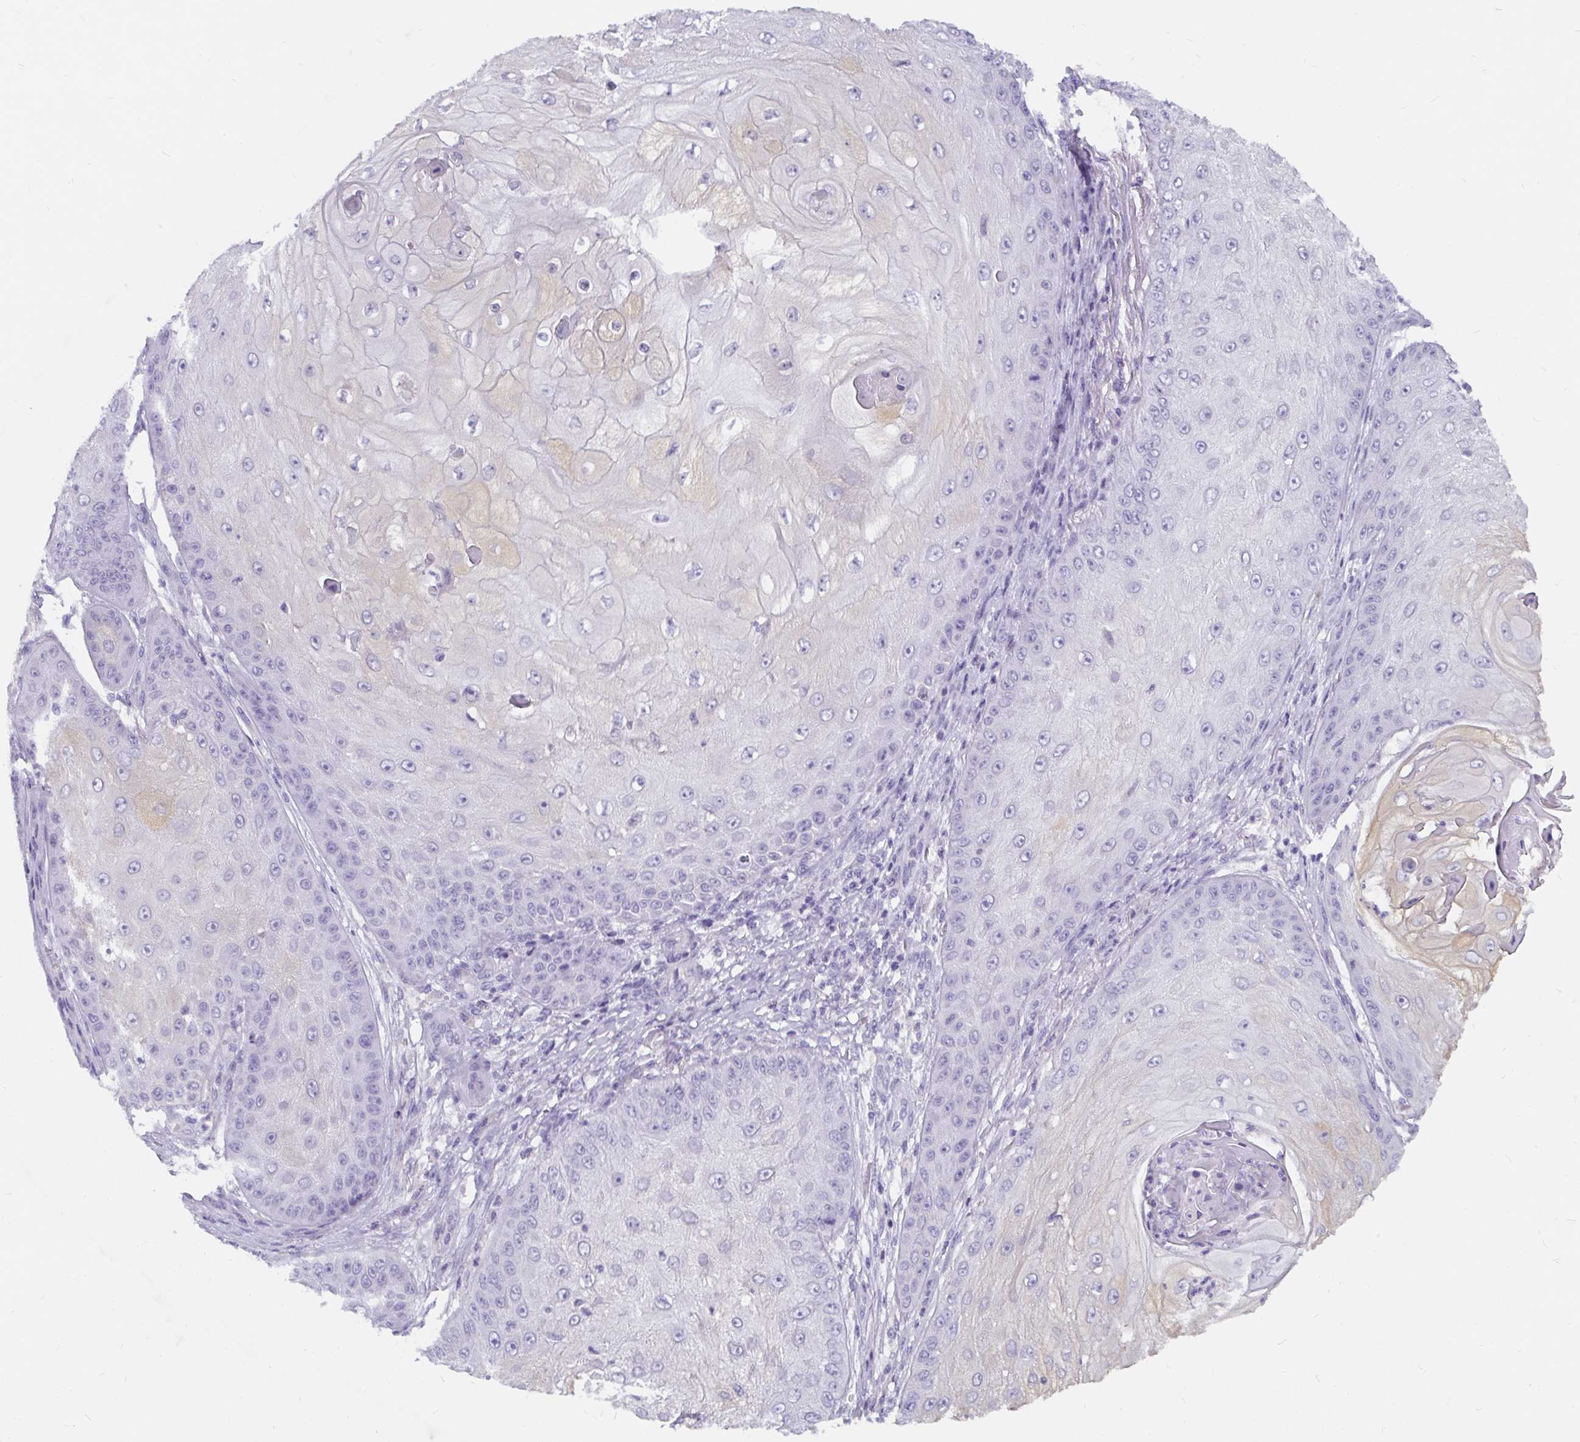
{"staining": {"intensity": "negative", "quantity": "none", "location": "none"}, "tissue": "skin cancer", "cell_type": "Tumor cells", "image_type": "cancer", "snomed": [{"axis": "morphology", "description": "Squamous cell carcinoma, NOS"}, {"axis": "topography", "description": "Skin"}], "caption": "Photomicrograph shows no protein positivity in tumor cells of squamous cell carcinoma (skin) tissue. Nuclei are stained in blue.", "gene": "ADAMTS6", "patient": {"sex": "male", "age": 70}}